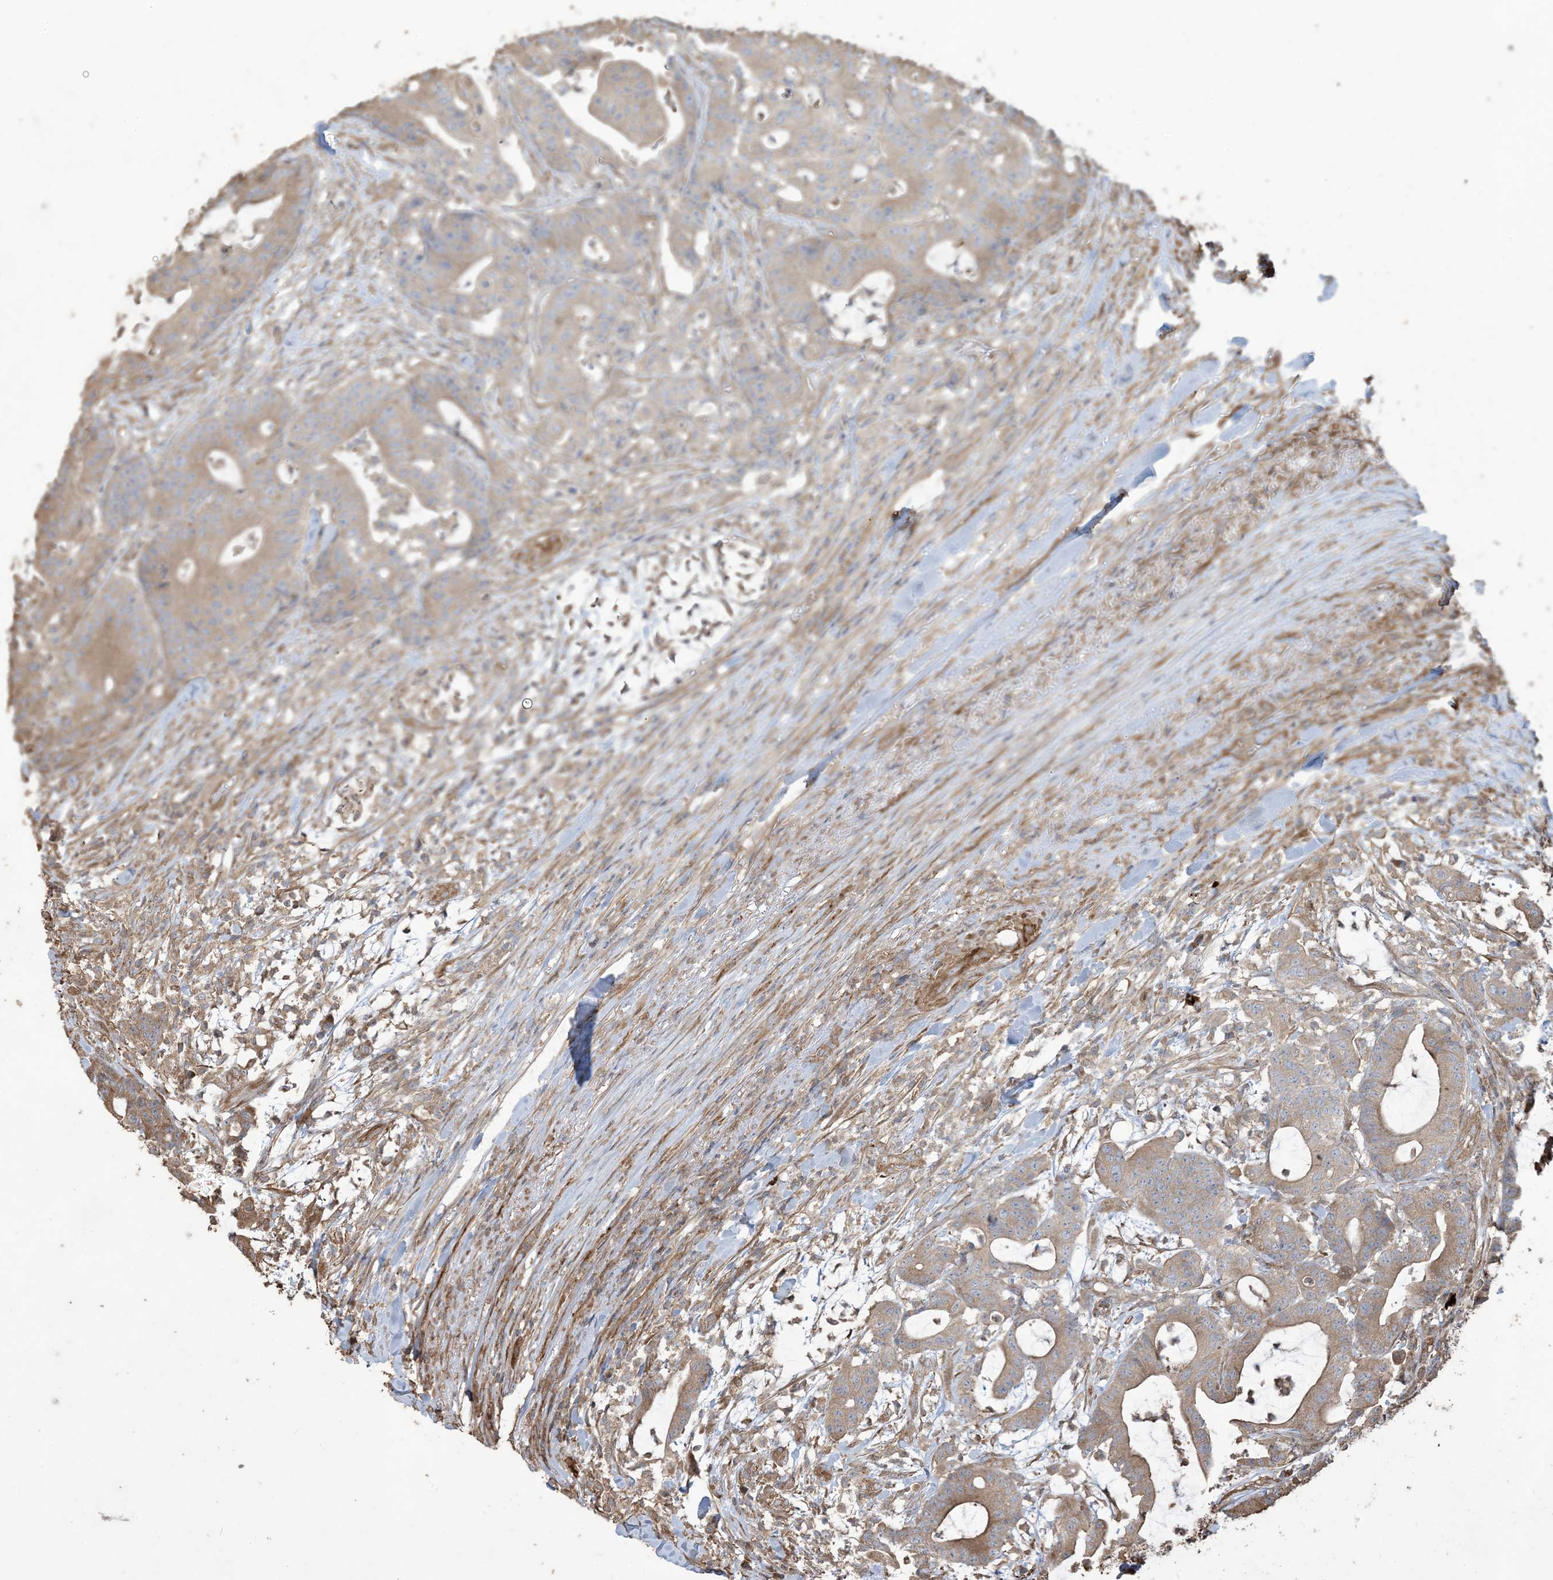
{"staining": {"intensity": "weak", "quantity": "25%-75%", "location": "cytoplasmic/membranous"}, "tissue": "colorectal cancer", "cell_type": "Tumor cells", "image_type": "cancer", "snomed": [{"axis": "morphology", "description": "Adenocarcinoma, NOS"}, {"axis": "topography", "description": "Colon"}], "caption": "This image reveals immunohistochemistry staining of human colorectal cancer (adenocarcinoma), with low weak cytoplasmic/membranous positivity in about 25%-75% of tumor cells.", "gene": "KLHL18", "patient": {"sex": "female", "age": 84}}